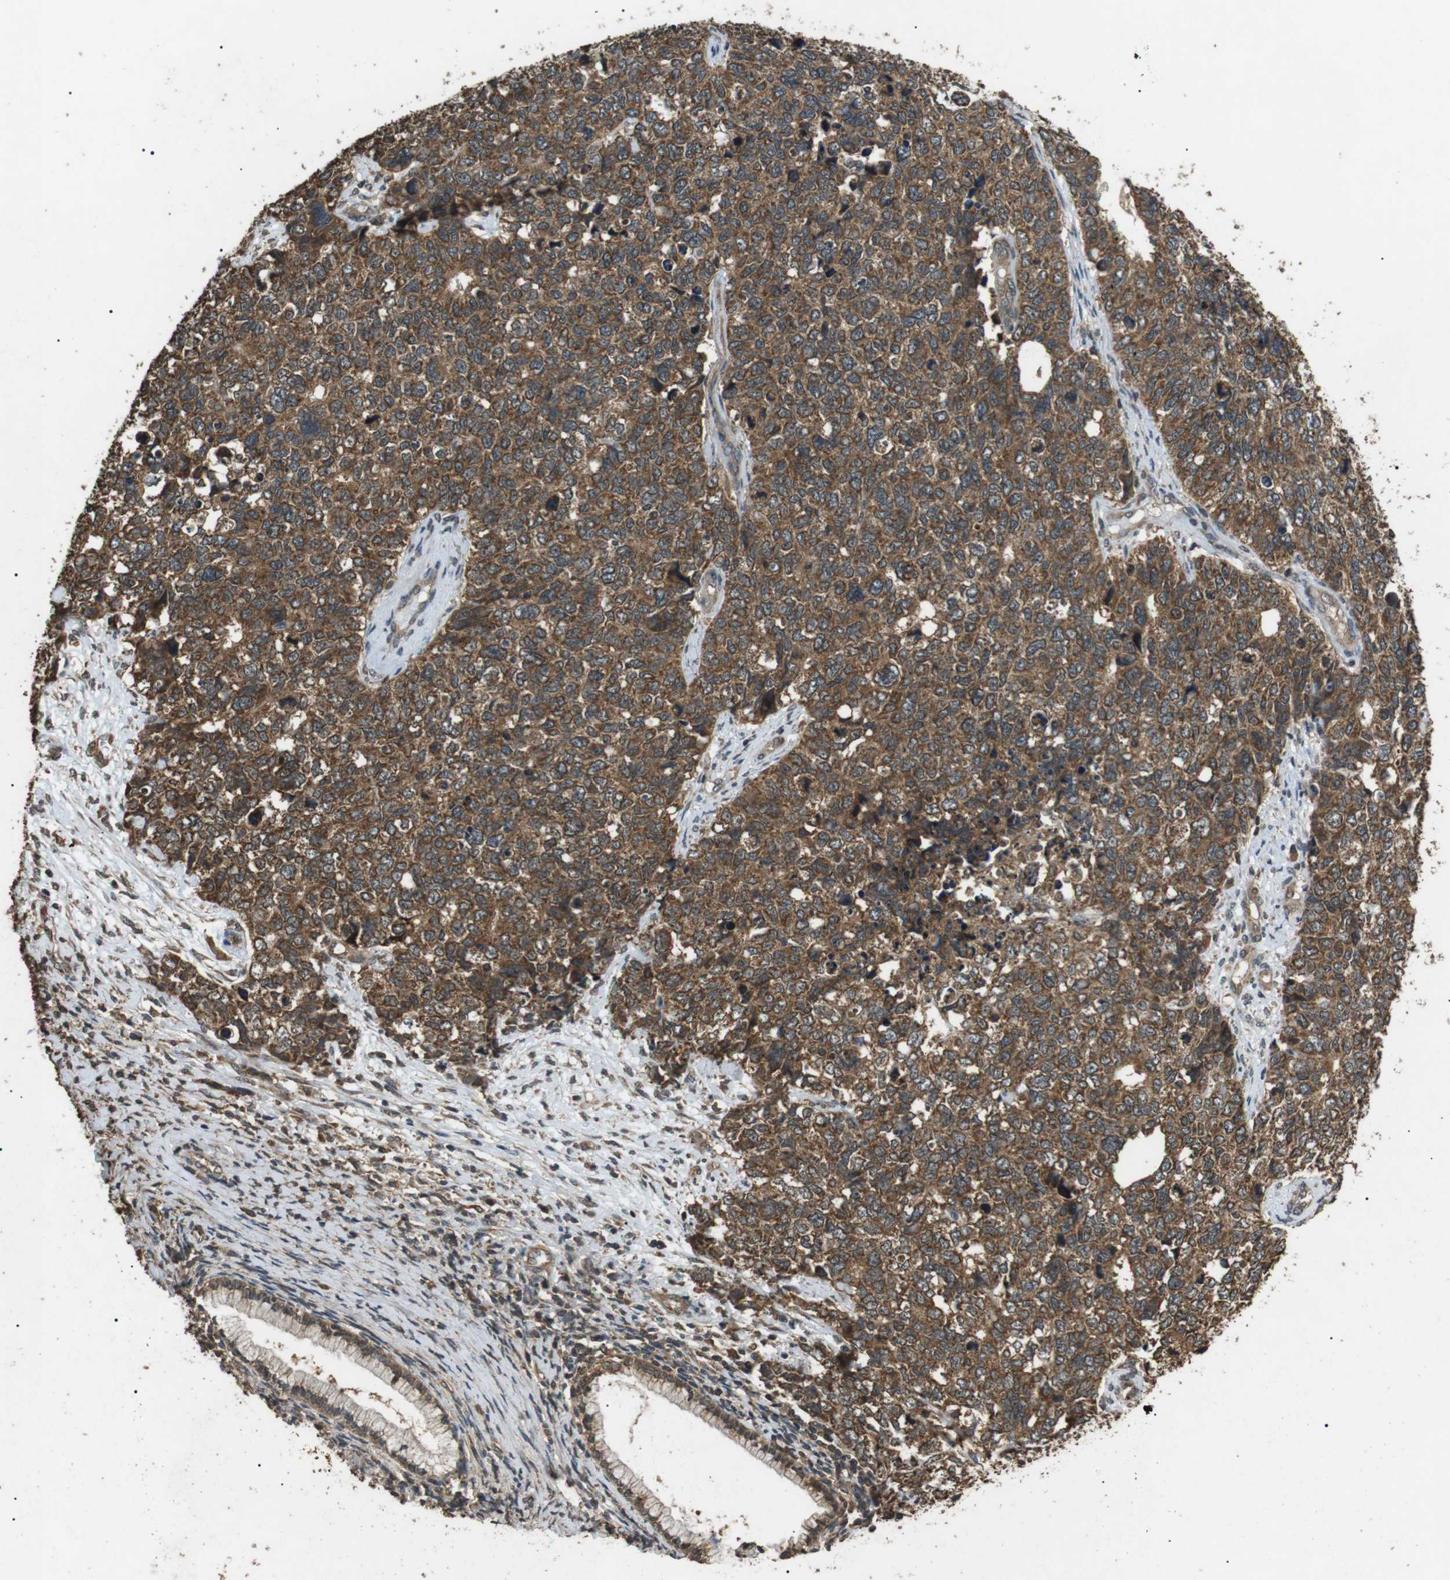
{"staining": {"intensity": "moderate", "quantity": ">75%", "location": "cytoplasmic/membranous"}, "tissue": "cervical cancer", "cell_type": "Tumor cells", "image_type": "cancer", "snomed": [{"axis": "morphology", "description": "Squamous cell carcinoma, NOS"}, {"axis": "topography", "description": "Cervix"}], "caption": "Squamous cell carcinoma (cervical) stained with DAB (3,3'-diaminobenzidine) IHC demonstrates medium levels of moderate cytoplasmic/membranous staining in approximately >75% of tumor cells.", "gene": "TBC1D15", "patient": {"sex": "female", "age": 63}}